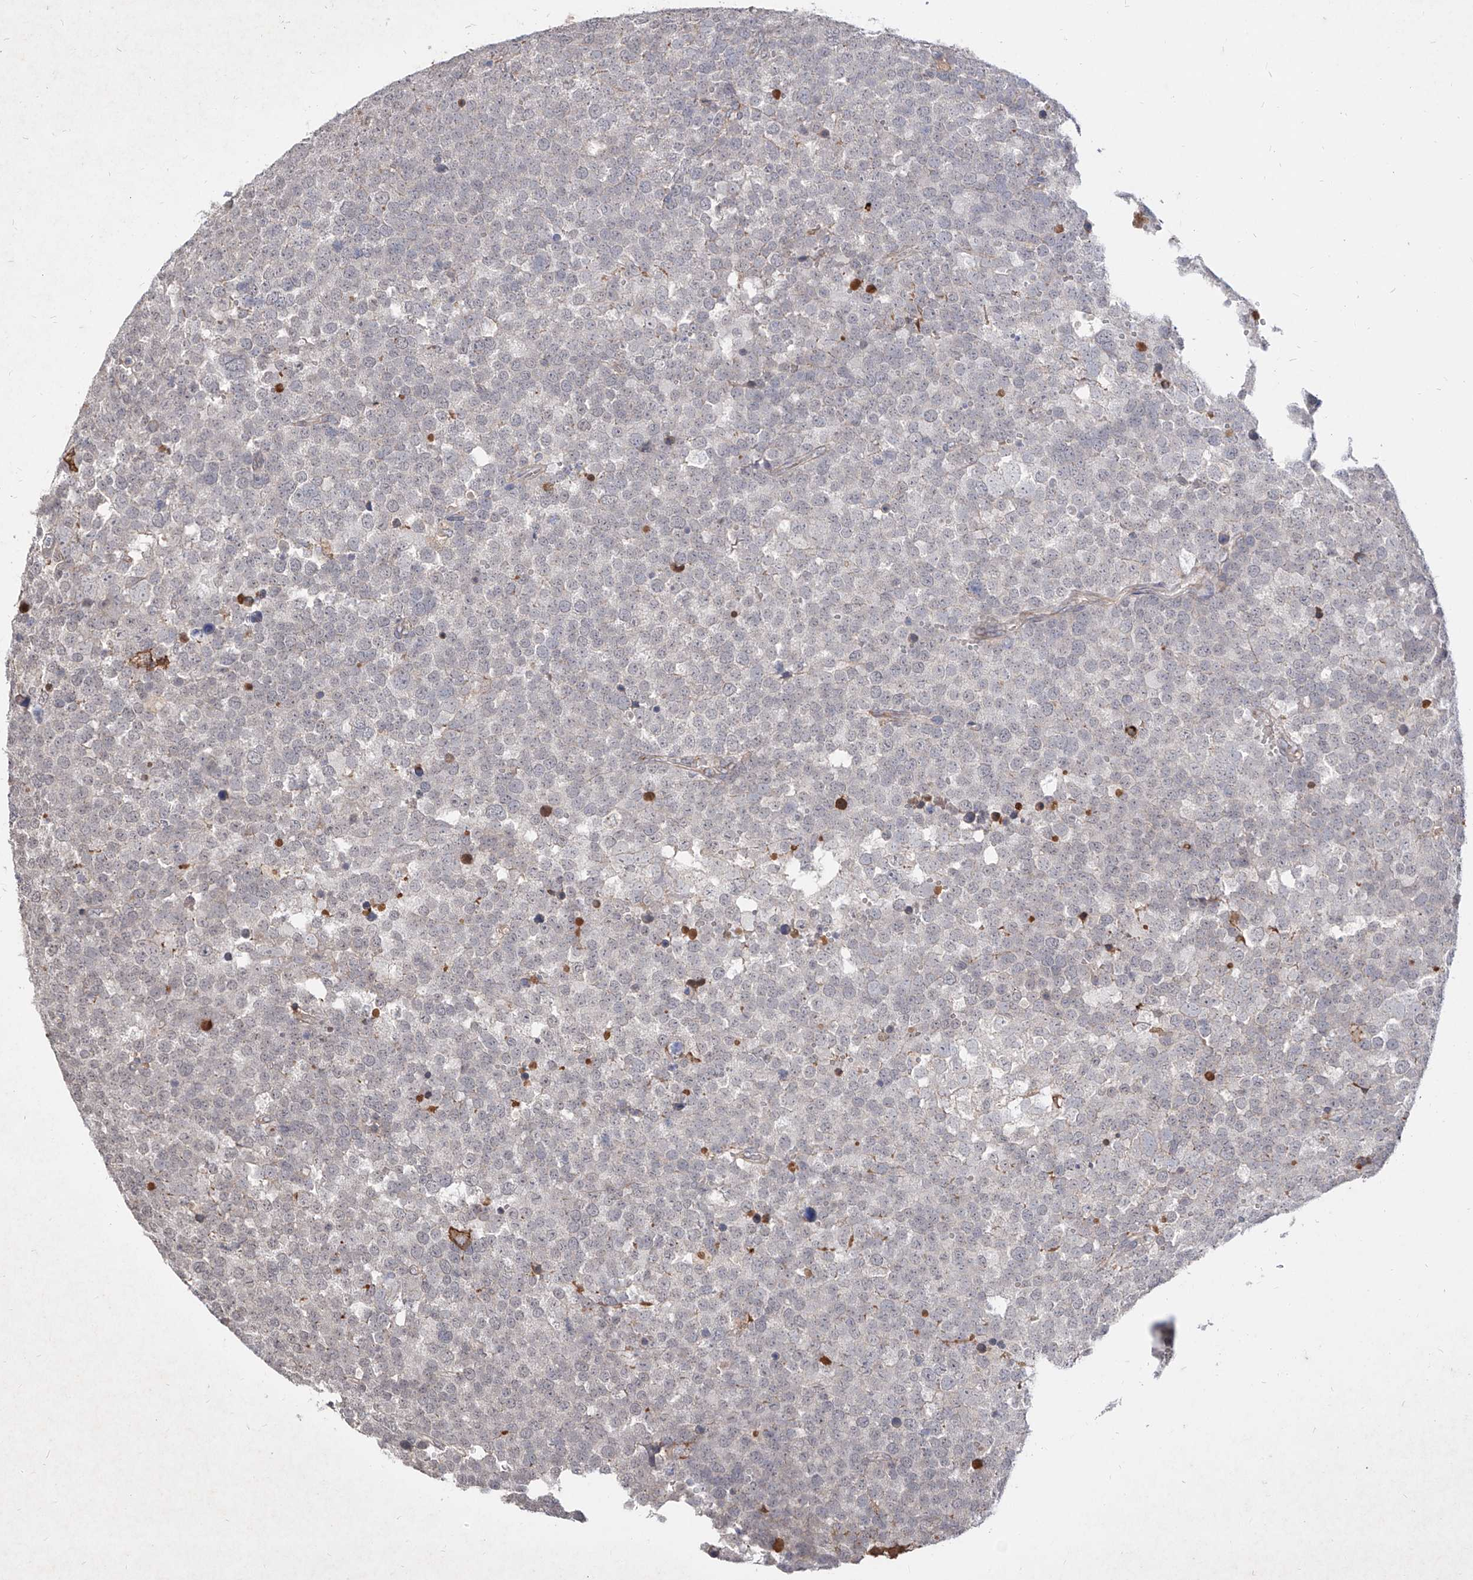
{"staining": {"intensity": "negative", "quantity": "none", "location": "none"}, "tissue": "testis cancer", "cell_type": "Tumor cells", "image_type": "cancer", "snomed": [{"axis": "morphology", "description": "Seminoma, NOS"}, {"axis": "topography", "description": "Testis"}], "caption": "Human testis cancer stained for a protein using immunohistochemistry displays no positivity in tumor cells.", "gene": "C4A", "patient": {"sex": "male", "age": 71}}